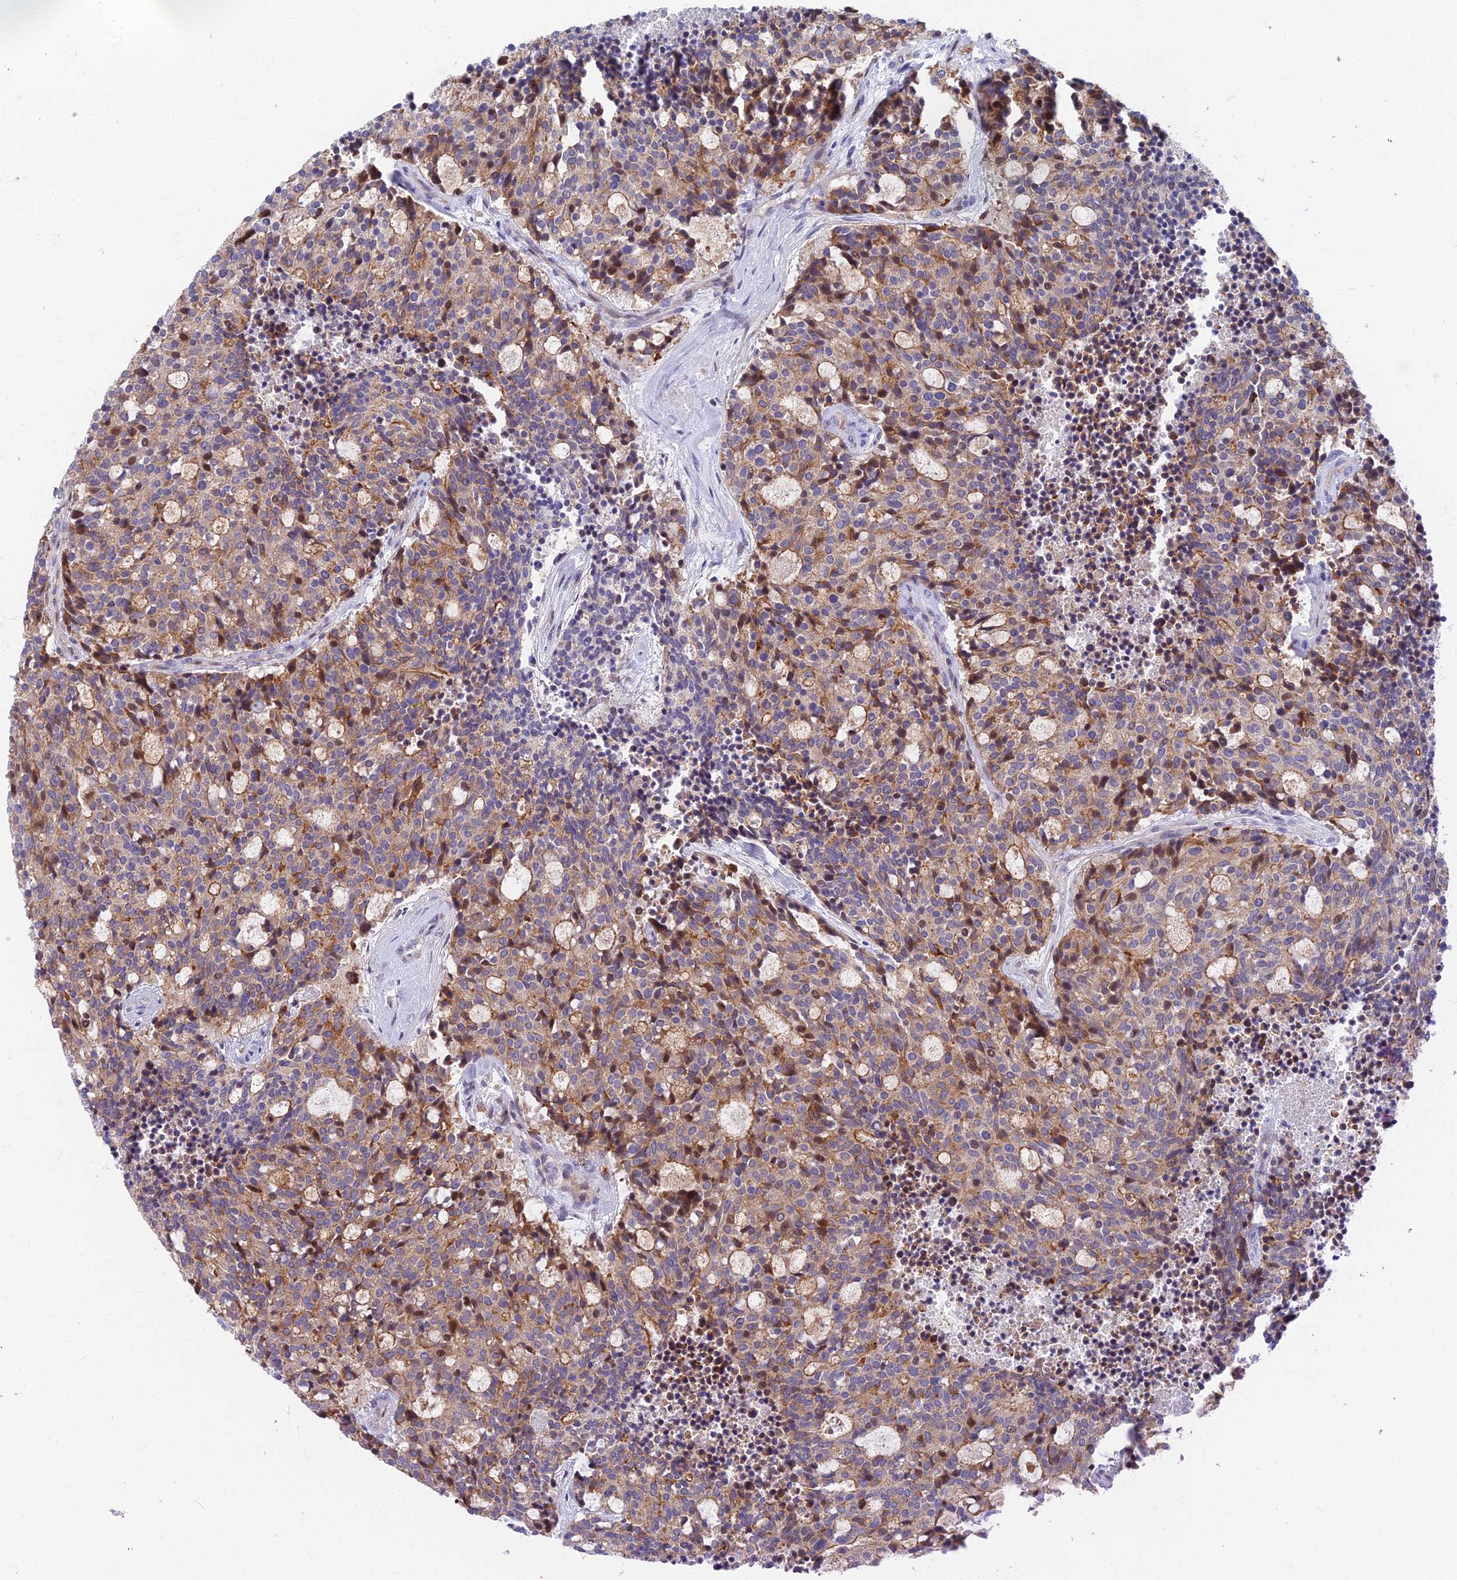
{"staining": {"intensity": "moderate", "quantity": "<25%", "location": "cytoplasmic/membranous"}, "tissue": "carcinoid", "cell_type": "Tumor cells", "image_type": "cancer", "snomed": [{"axis": "morphology", "description": "Carcinoid, malignant, NOS"}, {"axis": "topography", "description": "Pancreas"}], "caption": "Immunohistochemical staining of carcinoid displays low levels of moderate cytoplasmic/membranous staining in about <25% of tumor cells.", "gene": "RHBDL2", "patient": {"sex": "female", "age": 54}}